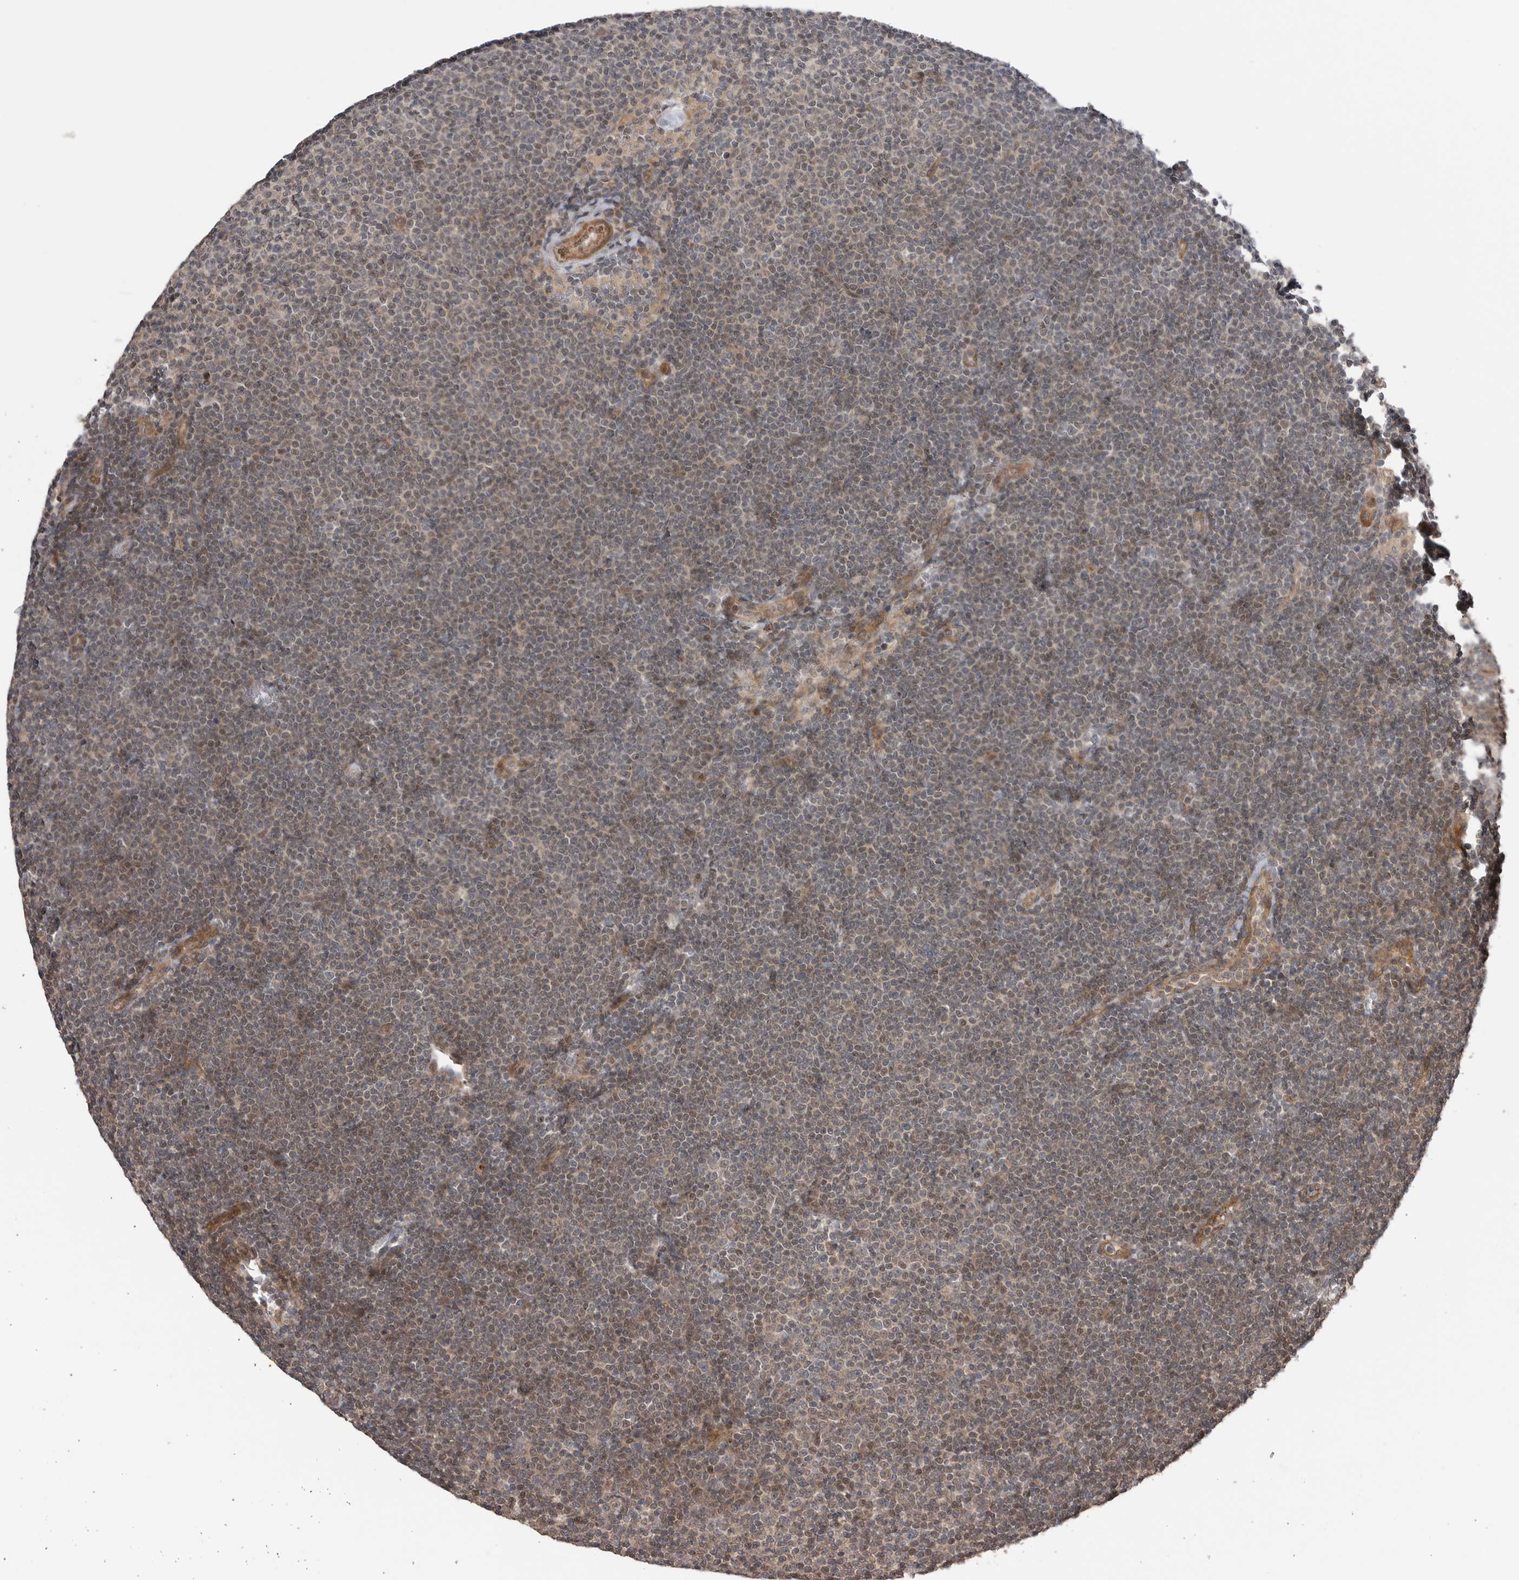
{"staining": {"intensity": "weak", "quantity": "25%-75%", "location": "cytoplasmic/membranous,nuclear"}, "tissue": "lymphoma", "cell_type": "Tumor cells", "image_type": "cancer", "snomed": [{"axis": "morphology", "description": "Malignant lymphoma, non-Hodgkin's type, Low grade"}, {"axis": "topography", "description": "Lymph node"}], "caption": "Lymphoma was stained to show a protein in brown. There is low levels of weak cytoplasmic/membranous and nuclear positivity in approximately 25%-75% of tumor cells.", "gene": "PEAK1", "patient": {"sex": "female", "age": 53}}